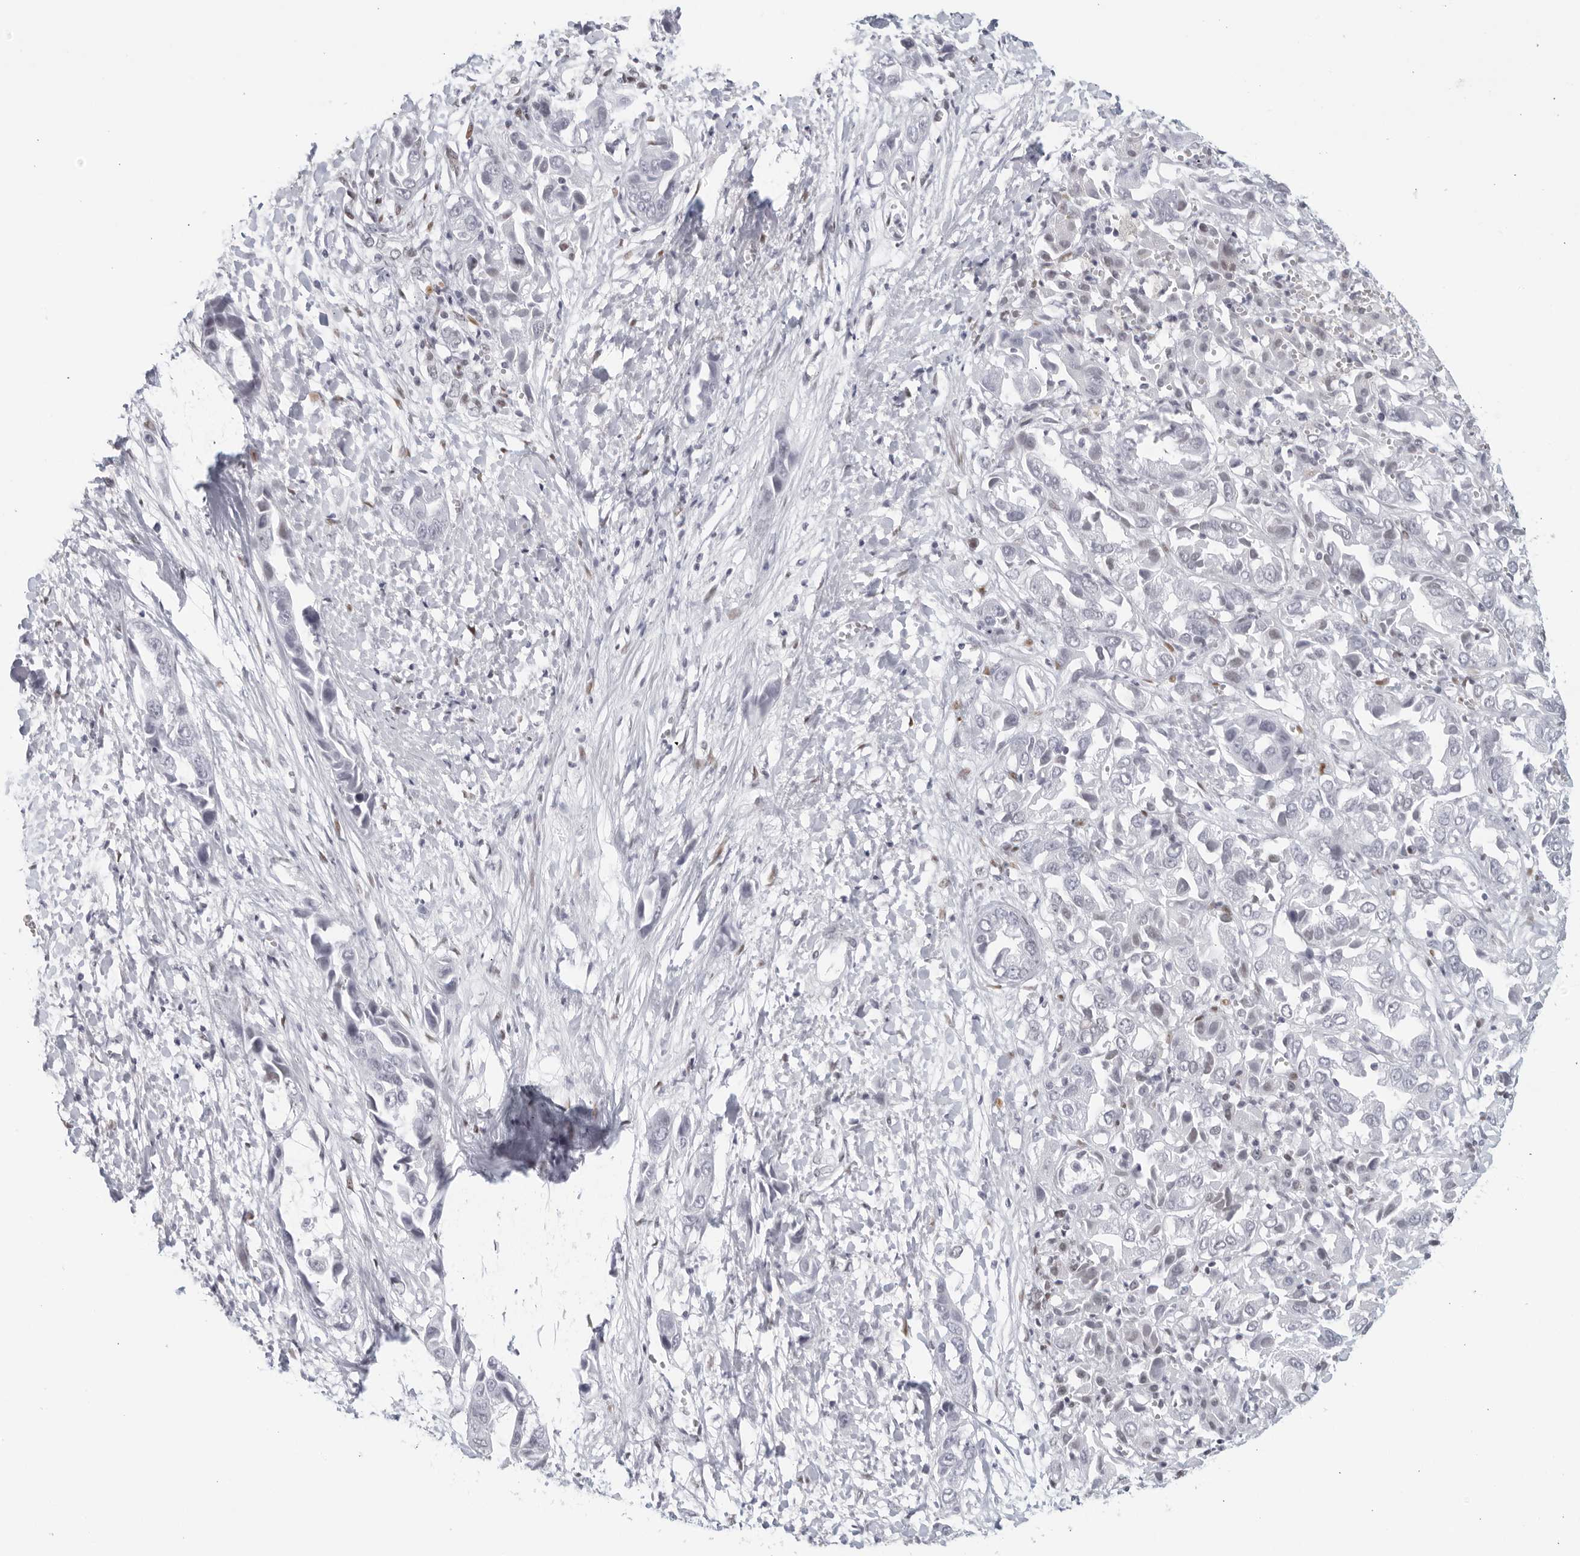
{"staining": {"intensity": "negative", "quantity": "none", "location": "none"}, "tissue": "liver cancer", "cell_type": "Tumor cells", "image_type": "cancer", "snomed": [{"axis": "morphology", "description": "Cholangiocarcinoma"}, {"axis": "topography", "description": "Liver"}], "caption": "Photomicrograph shows no protein staining in tumor cells of cholangiocarcinoma (liver) tissue. (Brightfield microscopy of DAB (3,3'-diaminobenzidine) immunohistochemistry at high magnification).", "gene": "HP1BP3", "patient": {"sex": "female", "age": 52}}